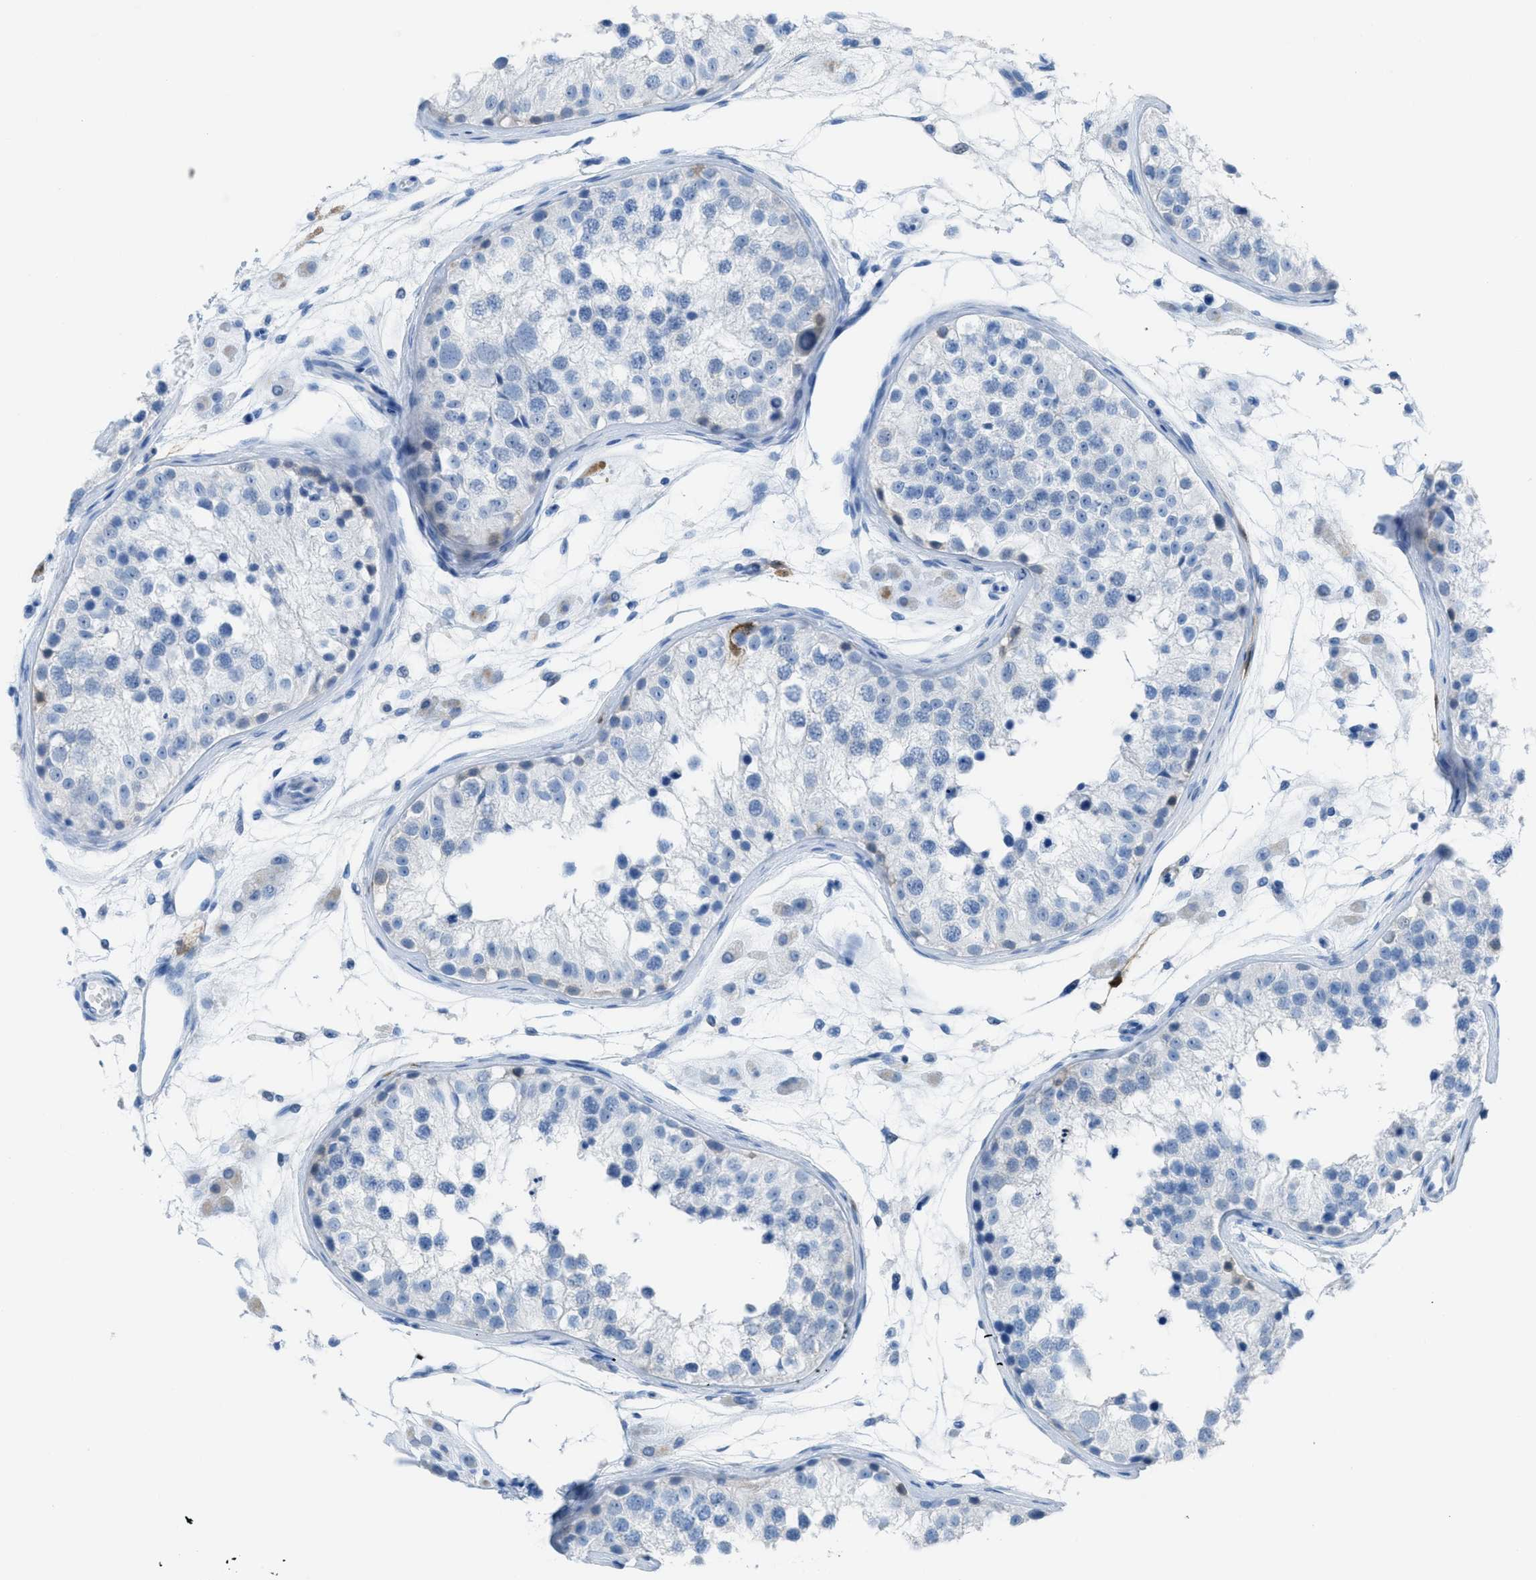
{"staining": {"intensity": "negative", "quantity": "none", "location": "none"}, "tissue": "testis", "cell_type": "Cells in seminiferous ducts", "image_type": "normal", "snomed": [{"axis": "morphology", "description": "Normal tissue, NOS"}, {"axis": "morphology", "description": "Adenocarcinoma, metastatic, NOS"}, {"axis": "topography", "description": "Testis"}], "caption": "Immunohistochemical staining of benign testis reveals no significant expression in cells in seminiferous ducts.", "gene": "CDKN2A", "patient": {"sex": "male", "age": 26}}